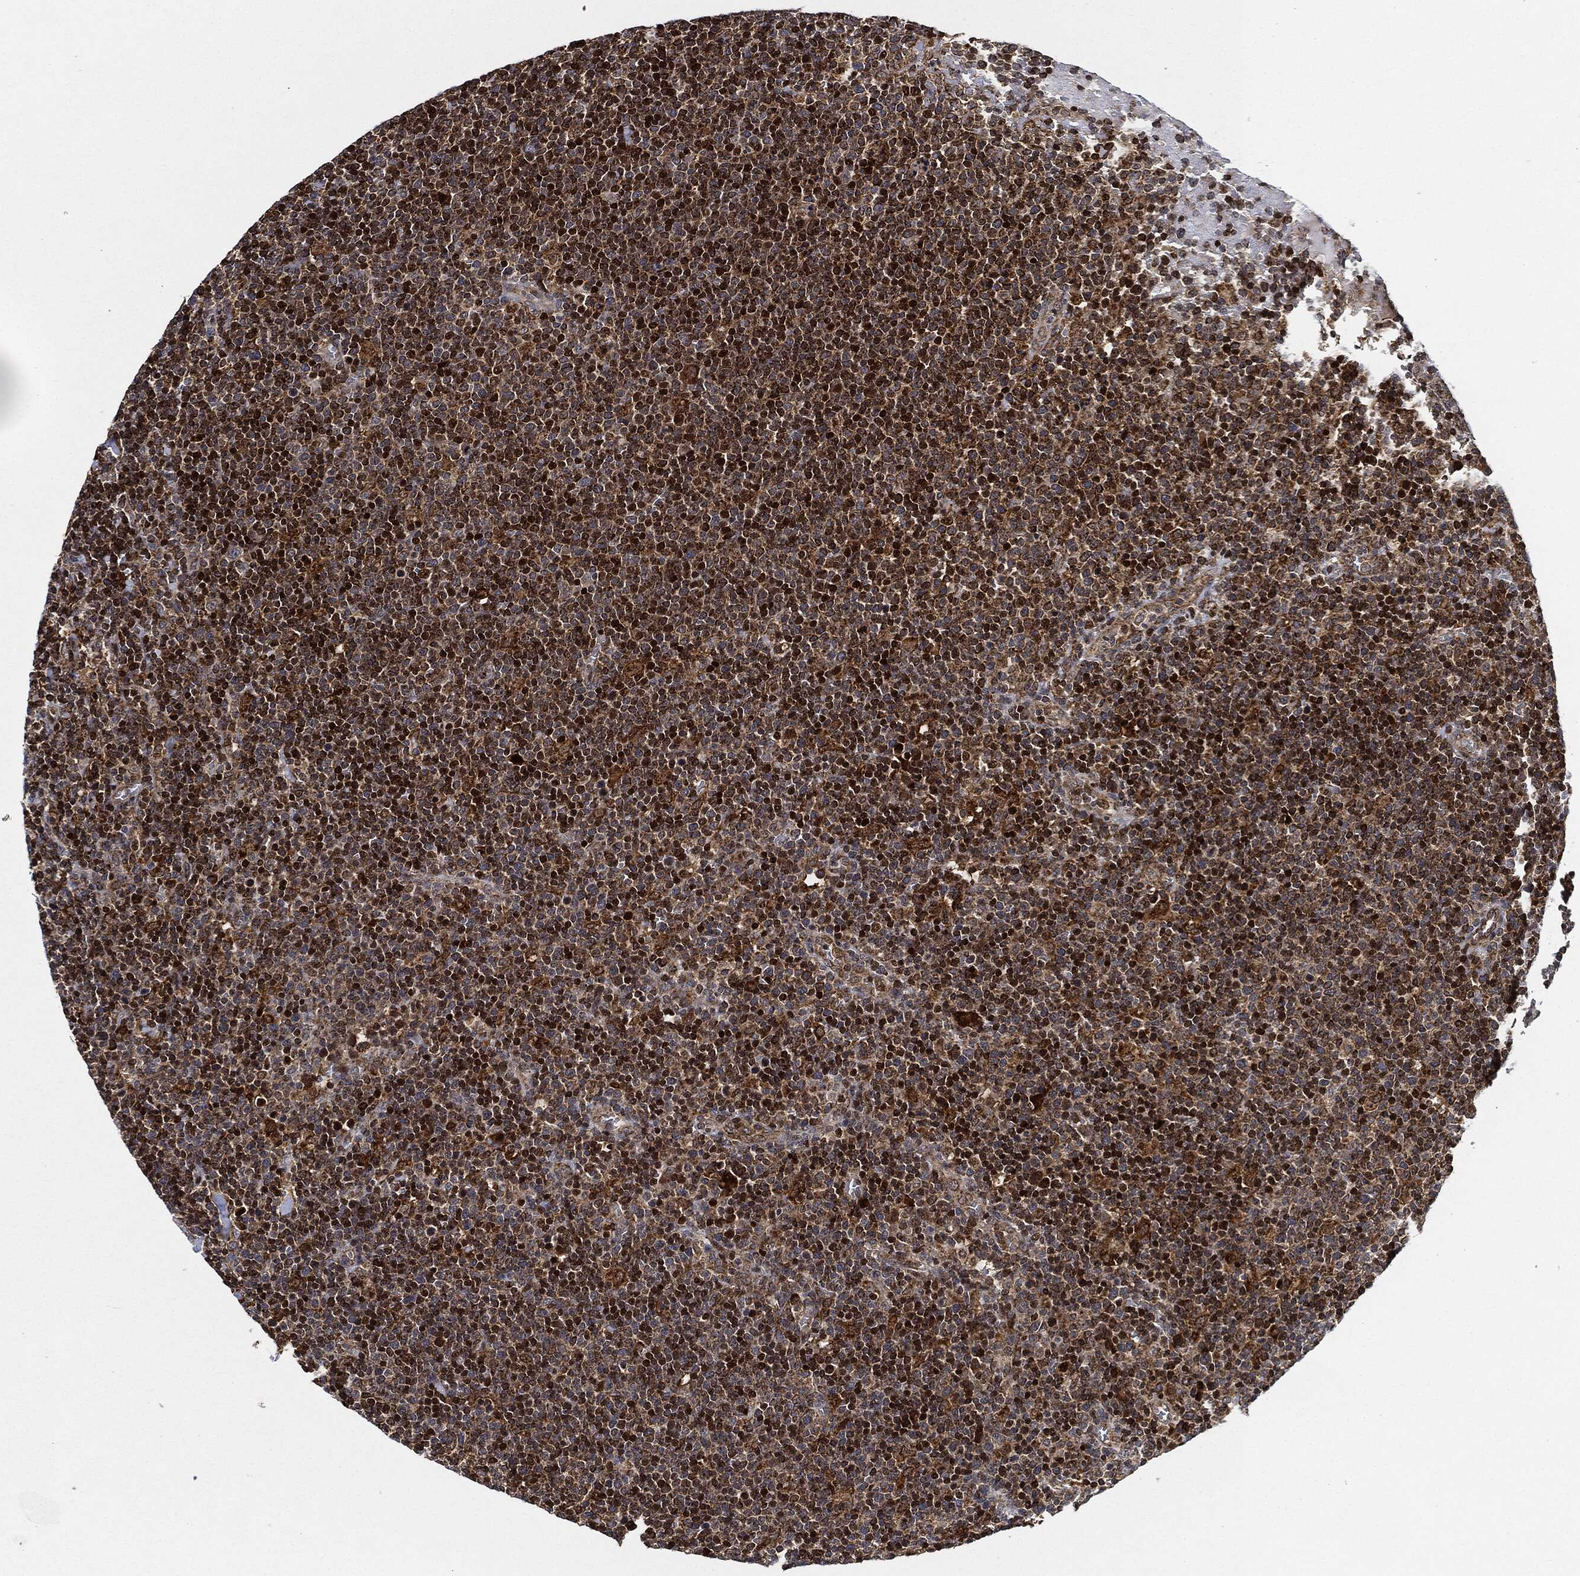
{"staining": {"intensity": "moderate", "quantity": "25%-75%", "location": "cytoplasmic/membranous,nuclear"}, "tissue": "lymphoma", "cell_type": "Tumor cells", "image_type": "cancer", "snomed": [{"axis": "morphology", "description": "Malignant lymphoma, non-Hodgkin's type, High grade"}, {"axis": "topography", "description": "Lymph node"}], "caption": "Immunohistochemistry histopathology image of neoplastic tissue: human high-grade malignant lymphoma, non-Hodgkin's type stained using immunohistochemistry (IHC) exhibits medium levels of moderate protein expression localized specifically in the cytoplasmic/membranous and nuclear of tumor cells, appearing as a cytoplasmic/membranous and nuclear brown color.", "gene": "RNASEL", "patient": {"sex": "male", "age": 61}}